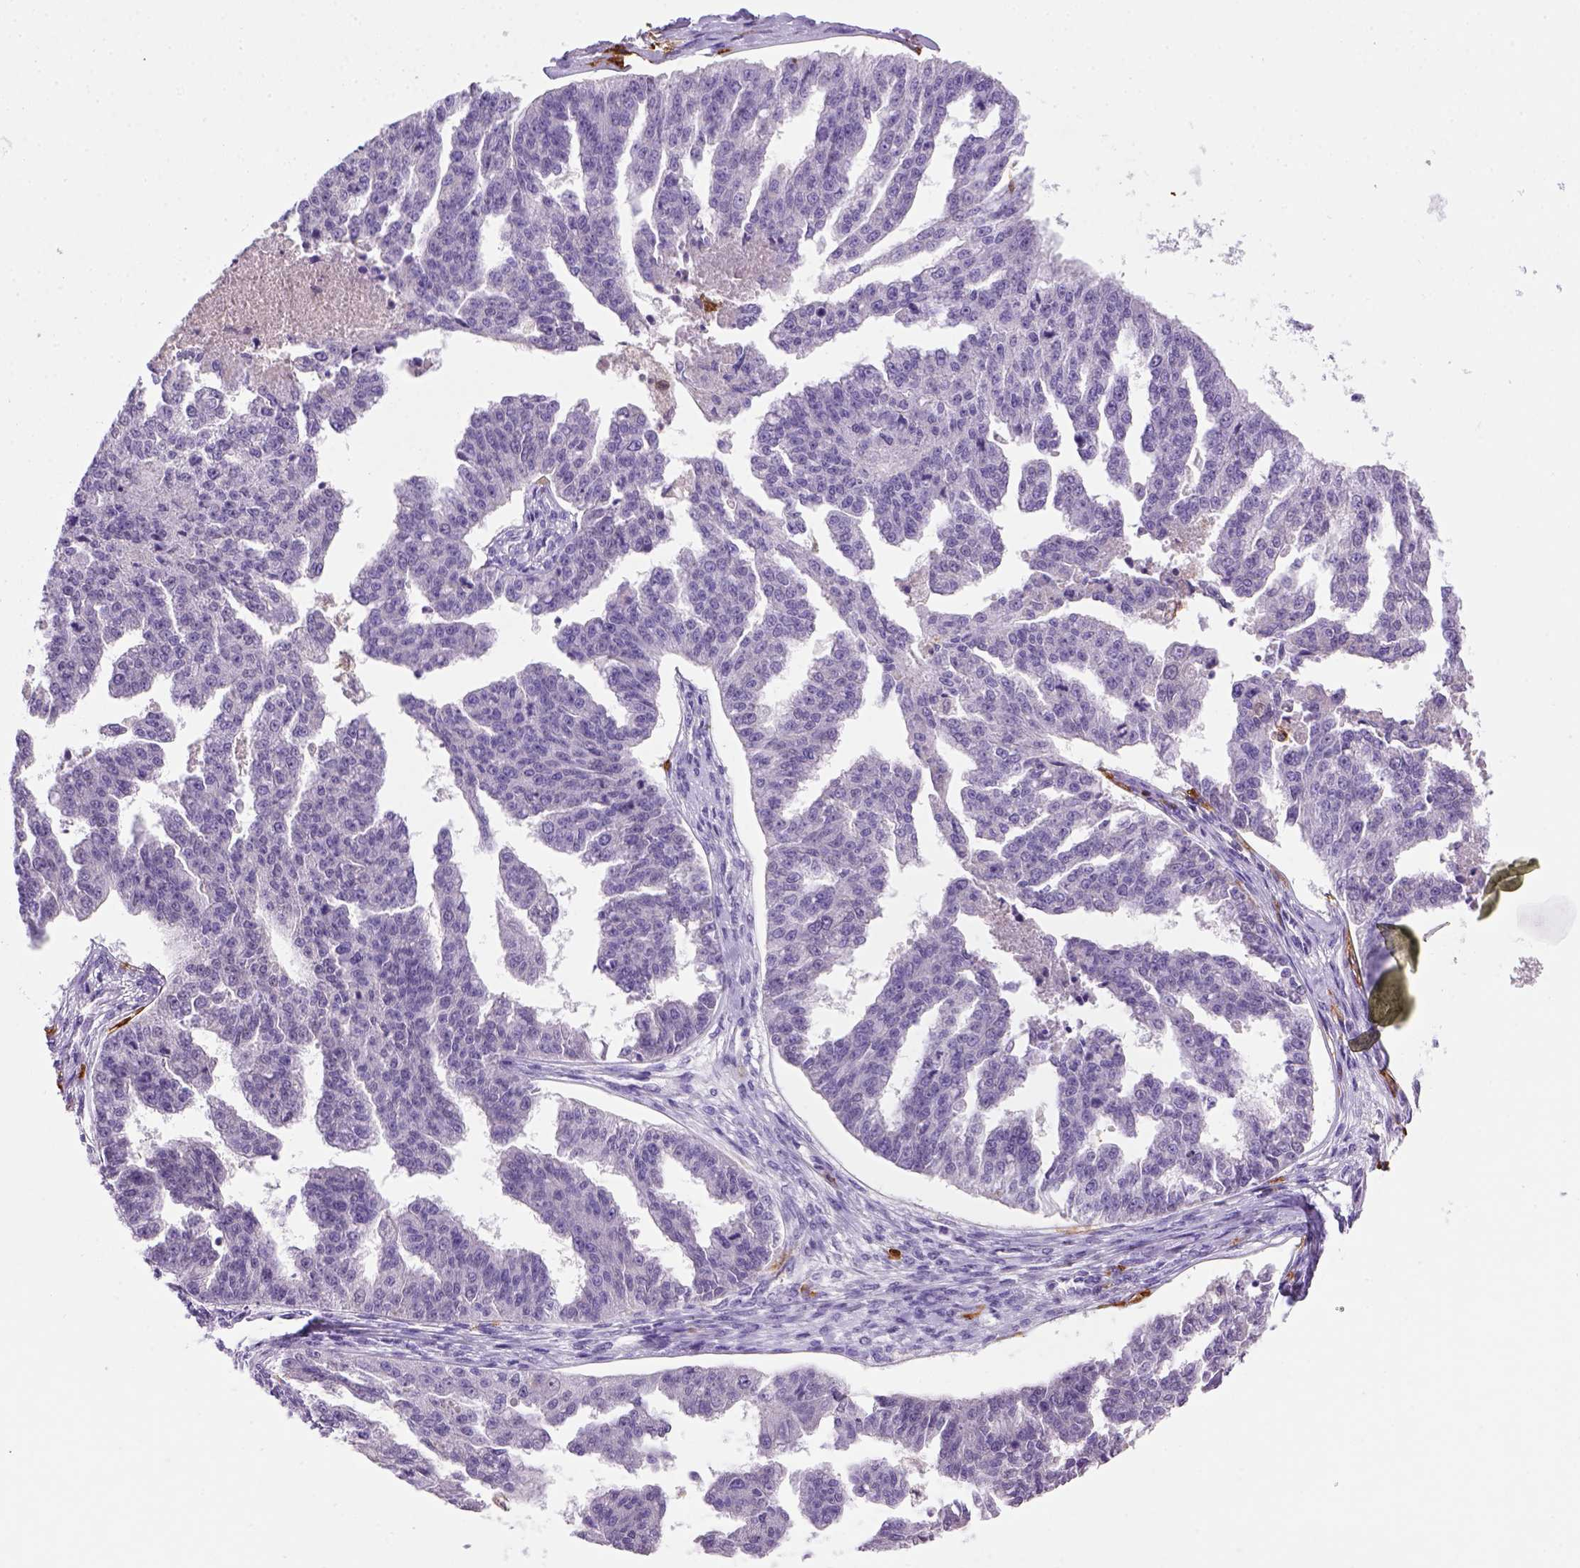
{"staining": {"intensity": "negative", "quantity": "none", "location": "none"}, "tissue": "ovarian cancer", "cell_type": "Tumor cells", "image_type": "cancer", "snomed": [{"axis": "morphology", "description": "Cystadenocarcinoma, serous, NOS"}, {"axis": "topography", "description": "Ovary"}], "caption": "Immunohistochemistry (IHC) histopathology image of human serous cystadenocarcinoma (ovarian) stained for a protein (brown), which exhibits no staining in tumor cells. (DAB (3,3'-diaminobenzidine) IHC, high magnification).", "gene": "CD14", "patient": {"sex": "female", "age": 58}}